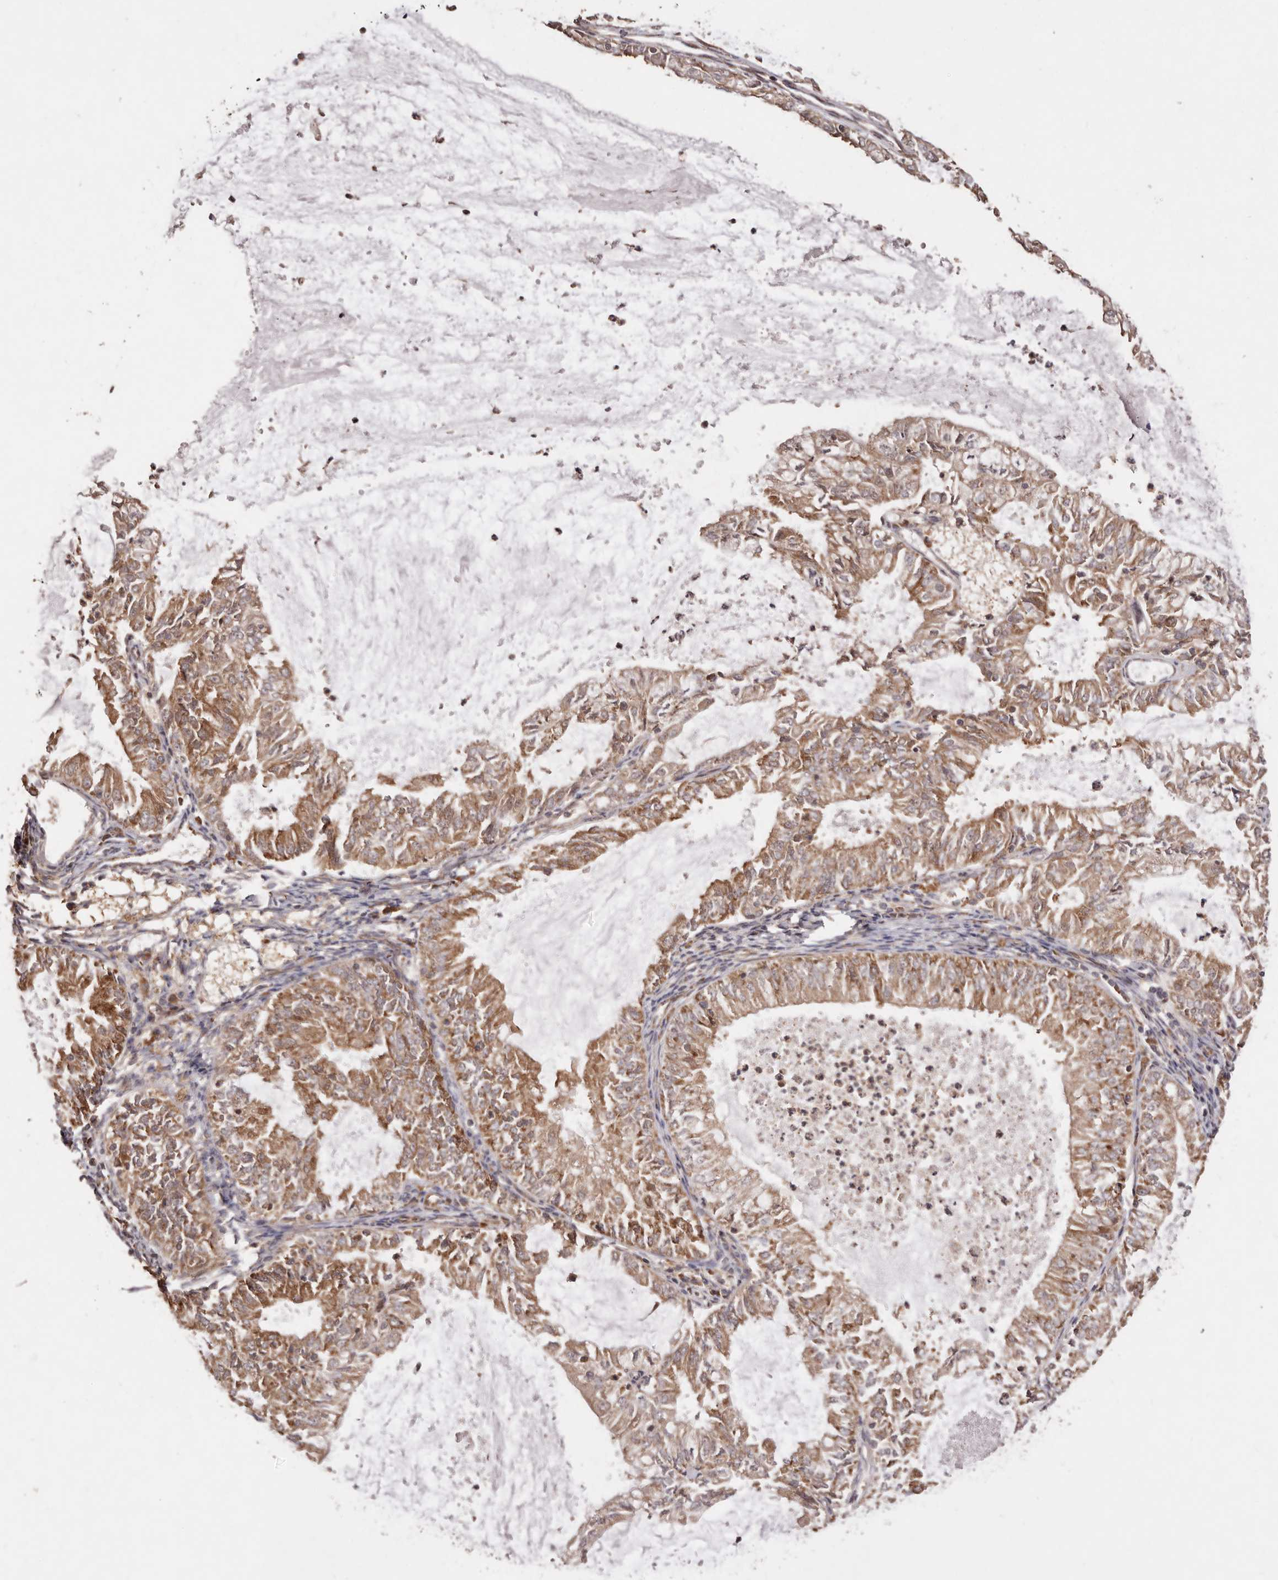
{"staining": {"intensity": "moderate", "quantity": ">75%", "location": "cytoplasmic/membranous"}, "tissue": "endometrial cancer", "cell_type": "Tumor cells", "image_type": "cancer", "snomed": [{"axis": "morphology", "description": "Adenocarcinoma, NOS"}, {"axis": "topography", "description": "Endometrium"}], "caption": "Protein expression analysis of endometrial cancer (adenocarcinoma) exhibits moderate cytoplasmic/membranous expression in about >75% of tumor cells.", "gene": "RPS6", "patient": {"sex": "female", "age": 57}}